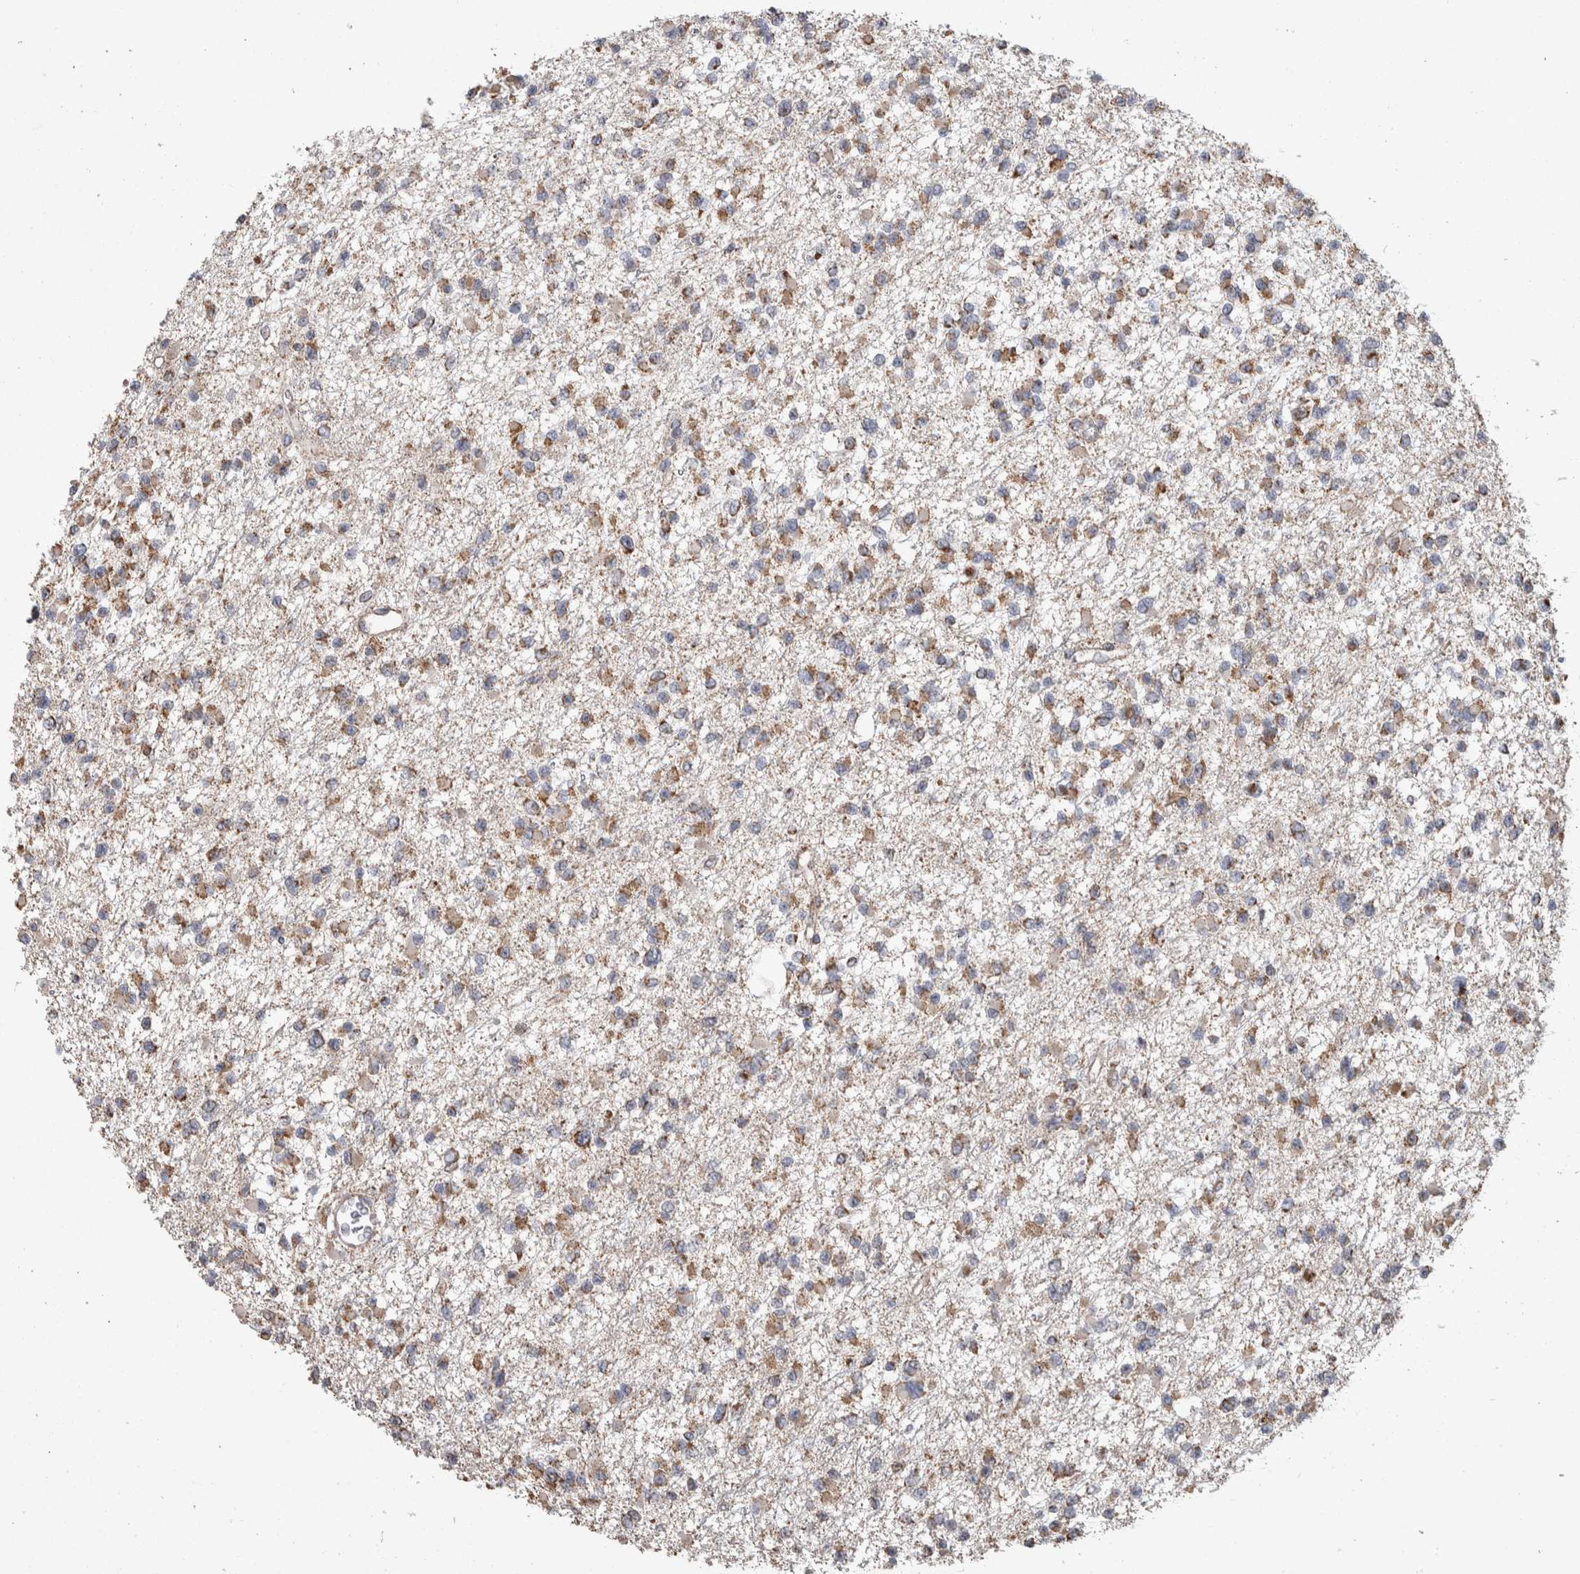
{"staining": {"intensity": "weak", "quantity": ">75%", "location": "cytoplasmic/membranous"}, "tissue": "glioma", "cell_type": "Tumor cells", "image_type": "cancer", "snomed": [{"axis": "morphology", "description": "Glioma, malignant, Low grade"}, {"axis": "topography", "description": "Brain"}], "caption": "DAB immunohistochemical staining of human glioma shows weak cytoplasmic/membranous protein staining in approximately >75% of tumor cells.", "gene": "SCO1", "patient": {"sex": "female", "age": 22}}